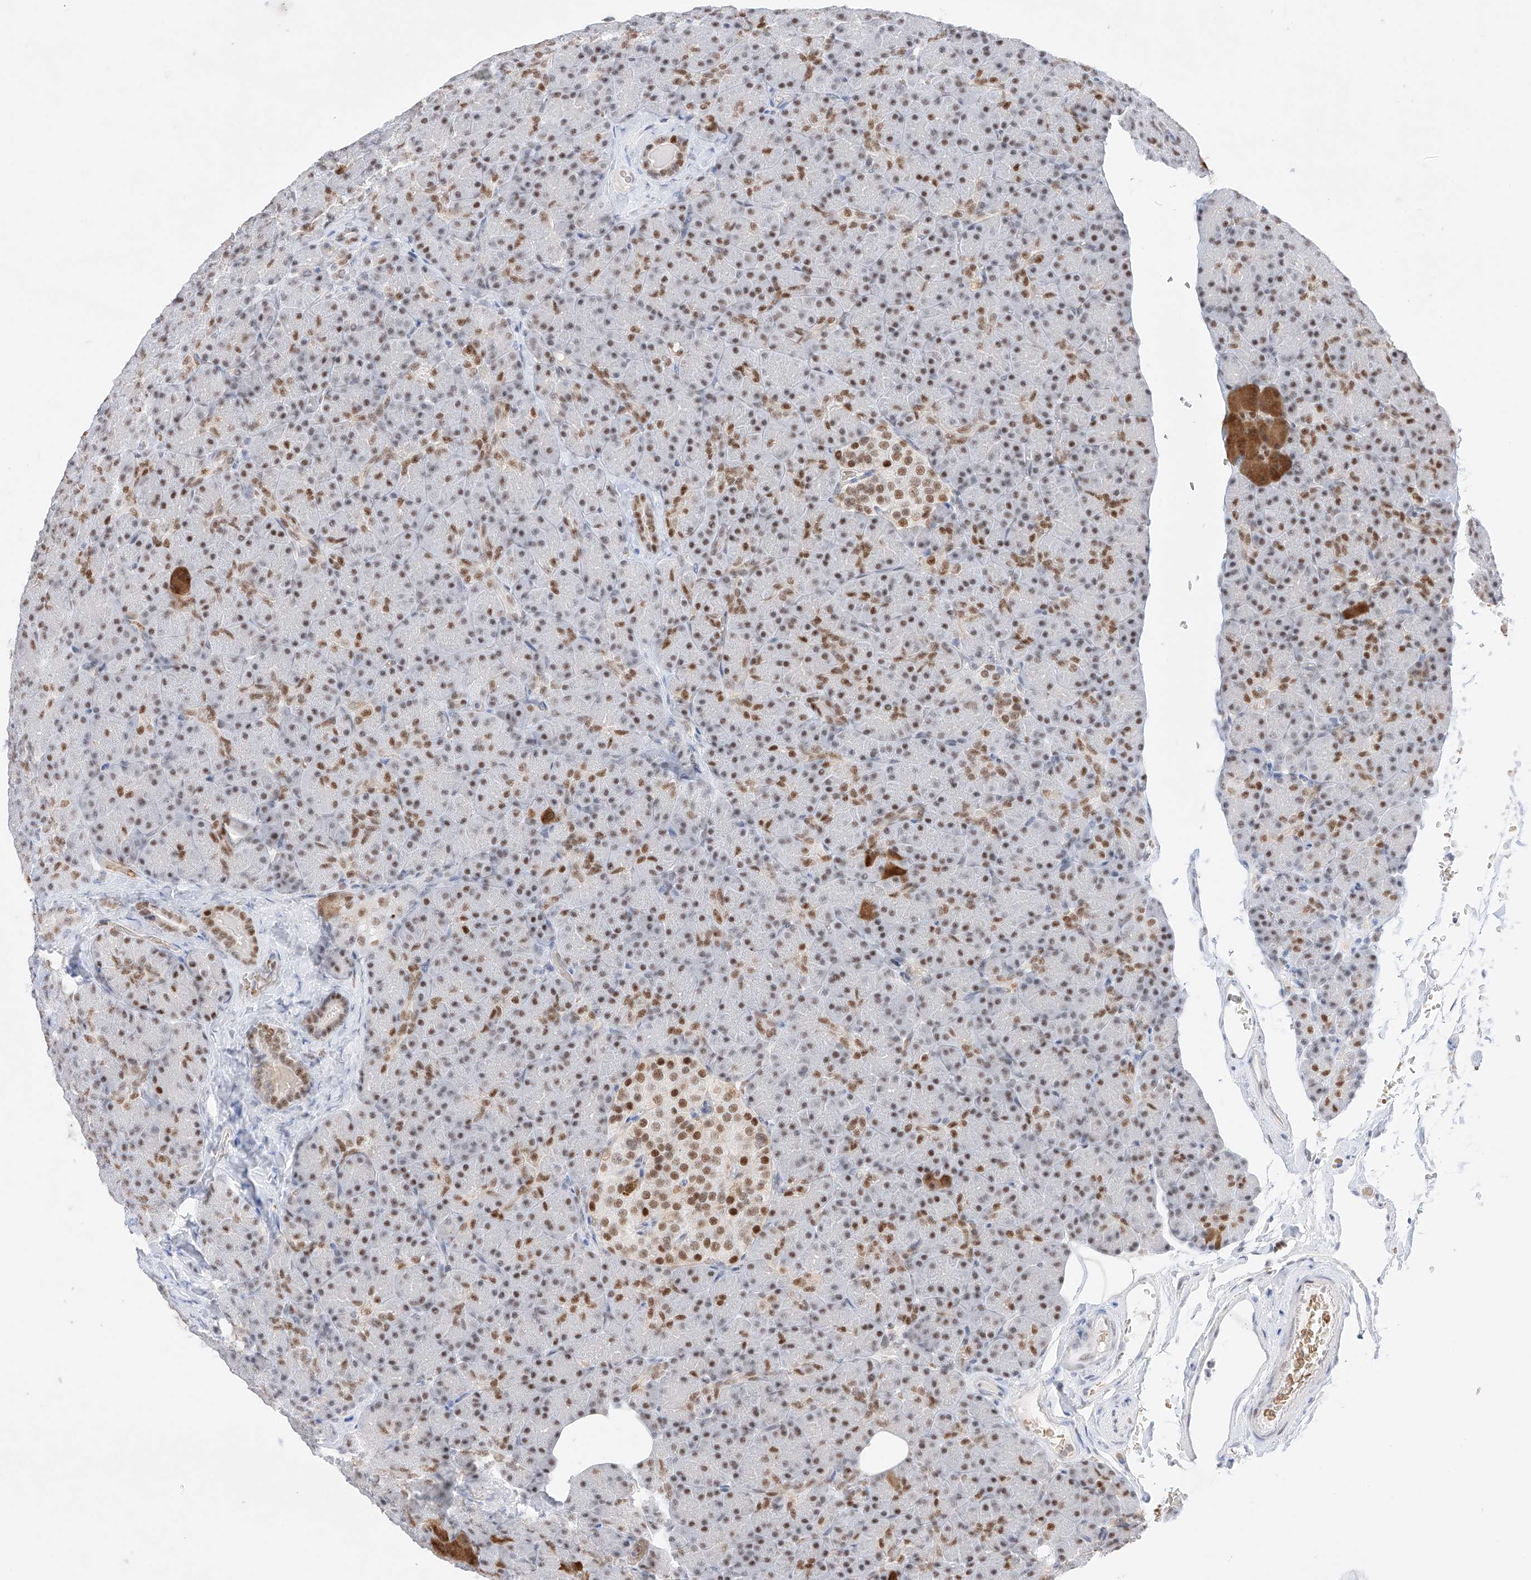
{"staining": {"intensity": "strong", "quantity": "25%-75%", "location": "cytoplasmic/membranous,nuclear"}, "tissue": "pancreas", "cell_type": "Exocrine glandular cells", "image_type": "normal", "snomed": [{"axis": "morphology", "description": "Normal tissue, NOS"}, {"axis": "topography", "description": "Pancreas"}], "caption": "Approximately 25%-75% of exocrine glandular cells in unremarkable human pancreas display strong cytoplasmic/membranous,nuclear protein expression as visualized by brown immunohistochemical staining.", "gene": "APIP", "patient": {"sex": "female", "age": 43}}